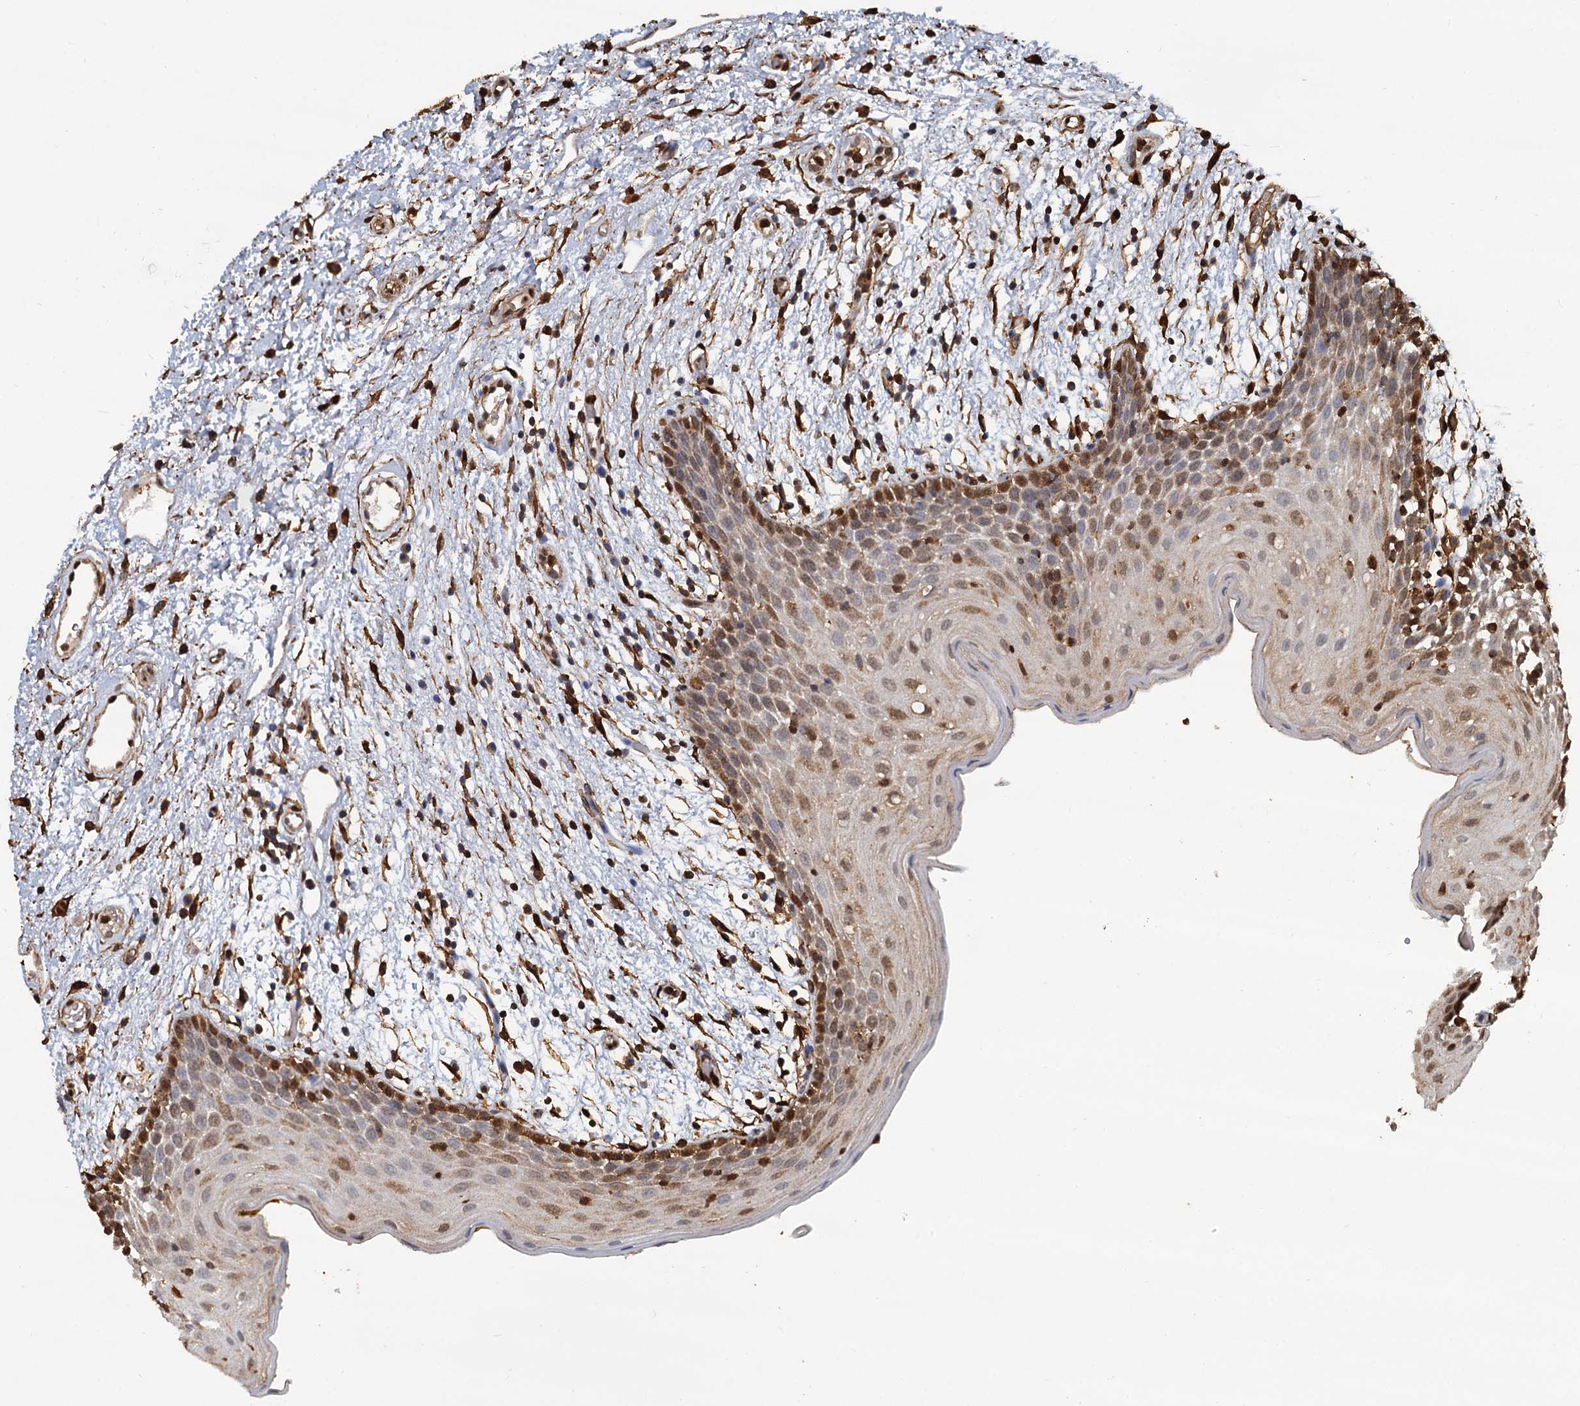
{"staining": {"intensity": "moderate", "quantity": "25%-75%", "location": "cytoplasmic/membranous,nuclear"}, "tissue": "oral mucosa", "cell_type": "Squamous epithelial cells", "image_type": "normal", "snomed": [{"axis": "morphology", "description": "Normal tissue, NOS"}, {"axis": "topography", "description": "Skeletal muscle"}, {"axis": "topography", "description": "Oral tissue"}, {"axis": "topography", "description": "Salivary gland"}, {"axis": "topography", "description": "Peripheral nerve tissue"}], "caption": "Immunohistochemistry of benign oral mucosa exhibits medium levels of moderate cytoplasmic/membranous,nuclear expression in approximately 25%-75% of squamous epithelial cells.", "gene": "S100A6", "patient": {"sex": "male", "age": 54}}